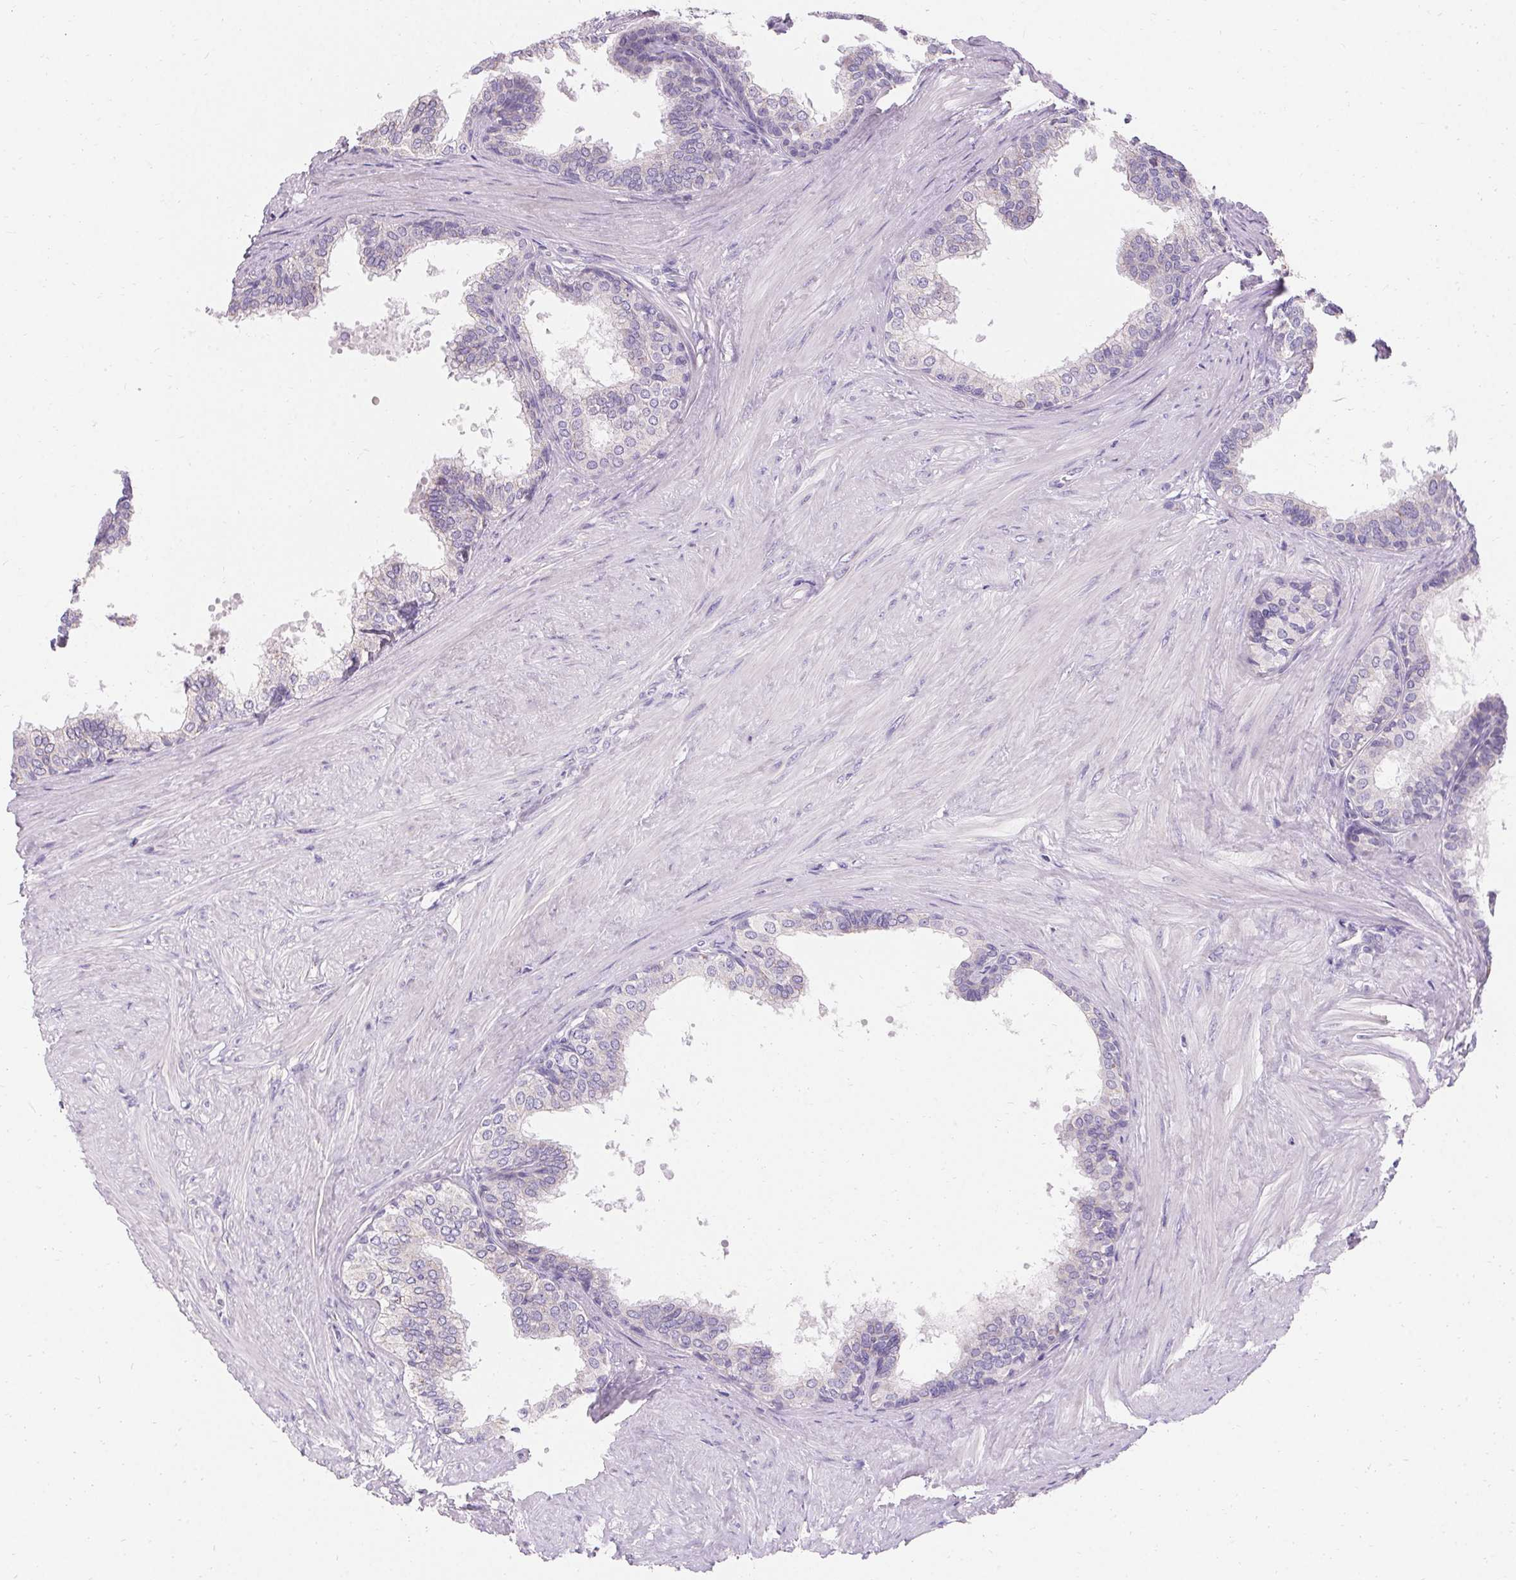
{"staining": {"intensity": "negative", "quantity": "none", "location": "none"}, "tissue": "prostate", "cell_type": "Glandular cells", "image_type": "normal", "snomed": [{"axis": "morphology", "description": "Normal tissue, NOS"}, {"axis": "topography", "description": "Prostate"}, {"axis": "topography", "description": "Peripheral nerve tissue"}], "caption": "DAB immunohistochemical staining of benign prostate reveals no significant staining in glandular cells.", "gene": "ASGR2", "patient": {"sex": "male", "age": 55}}